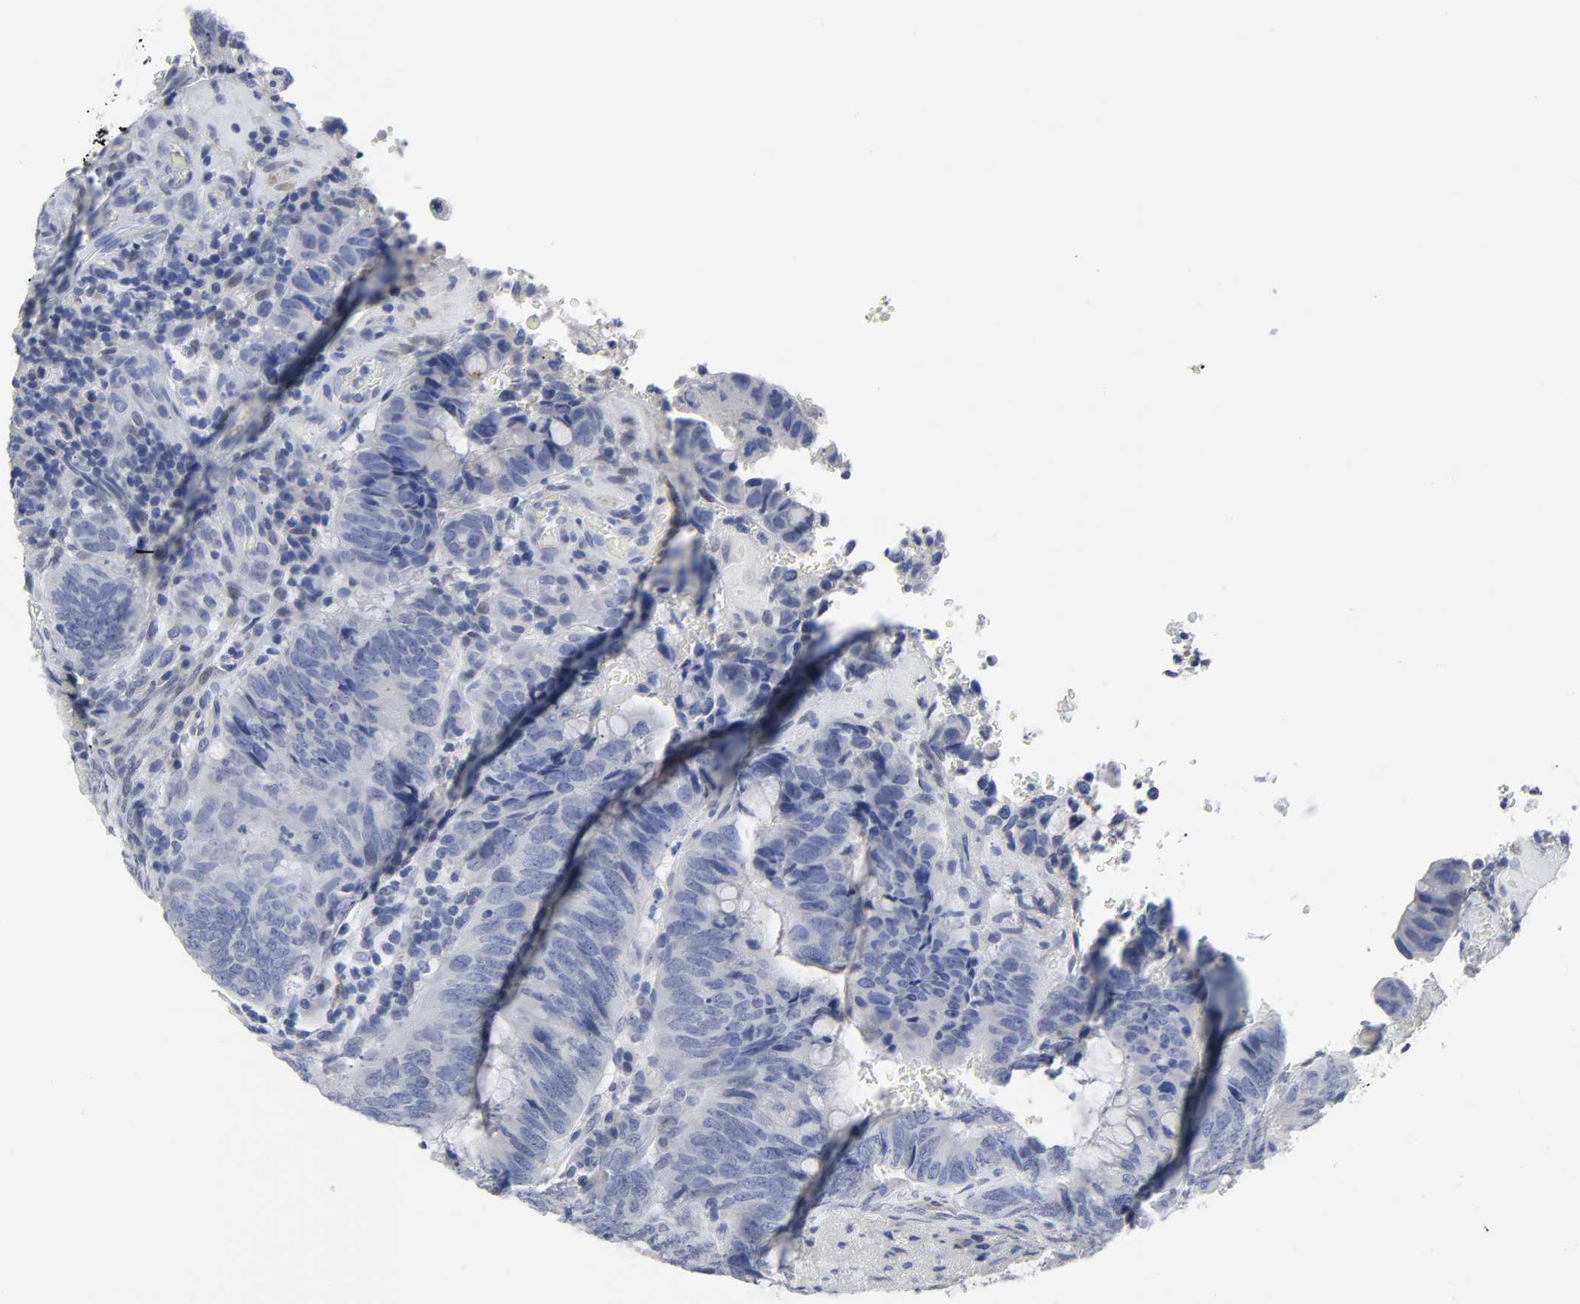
{"staining": {"intensity": "negative", "quantity": "none", "location": "none"}, "tissue": "colorectal cancer", "cell_type": "Tumor cells", "image_type": "cancer", "snomed": [{"axis": "morphology", "description": "Normal tissue, NOS"}, {"axis": "morphology", "description": "Adenocarcinoma, NOS"}, {"axis": "topography", "description": "Rectum"}, {"axis": "topography", "description": "Peripheral nerve tissue"}], "caption": "Immunohistochemistry (IHC) photomicrograph of neoplastic tissue: human colorectal cancer (adenocarcinoma) stained with DAB displays no significant protein positivity in tumor cells.", "gene": "SALL2", "patient": {"sex": "male", "age": 92}}